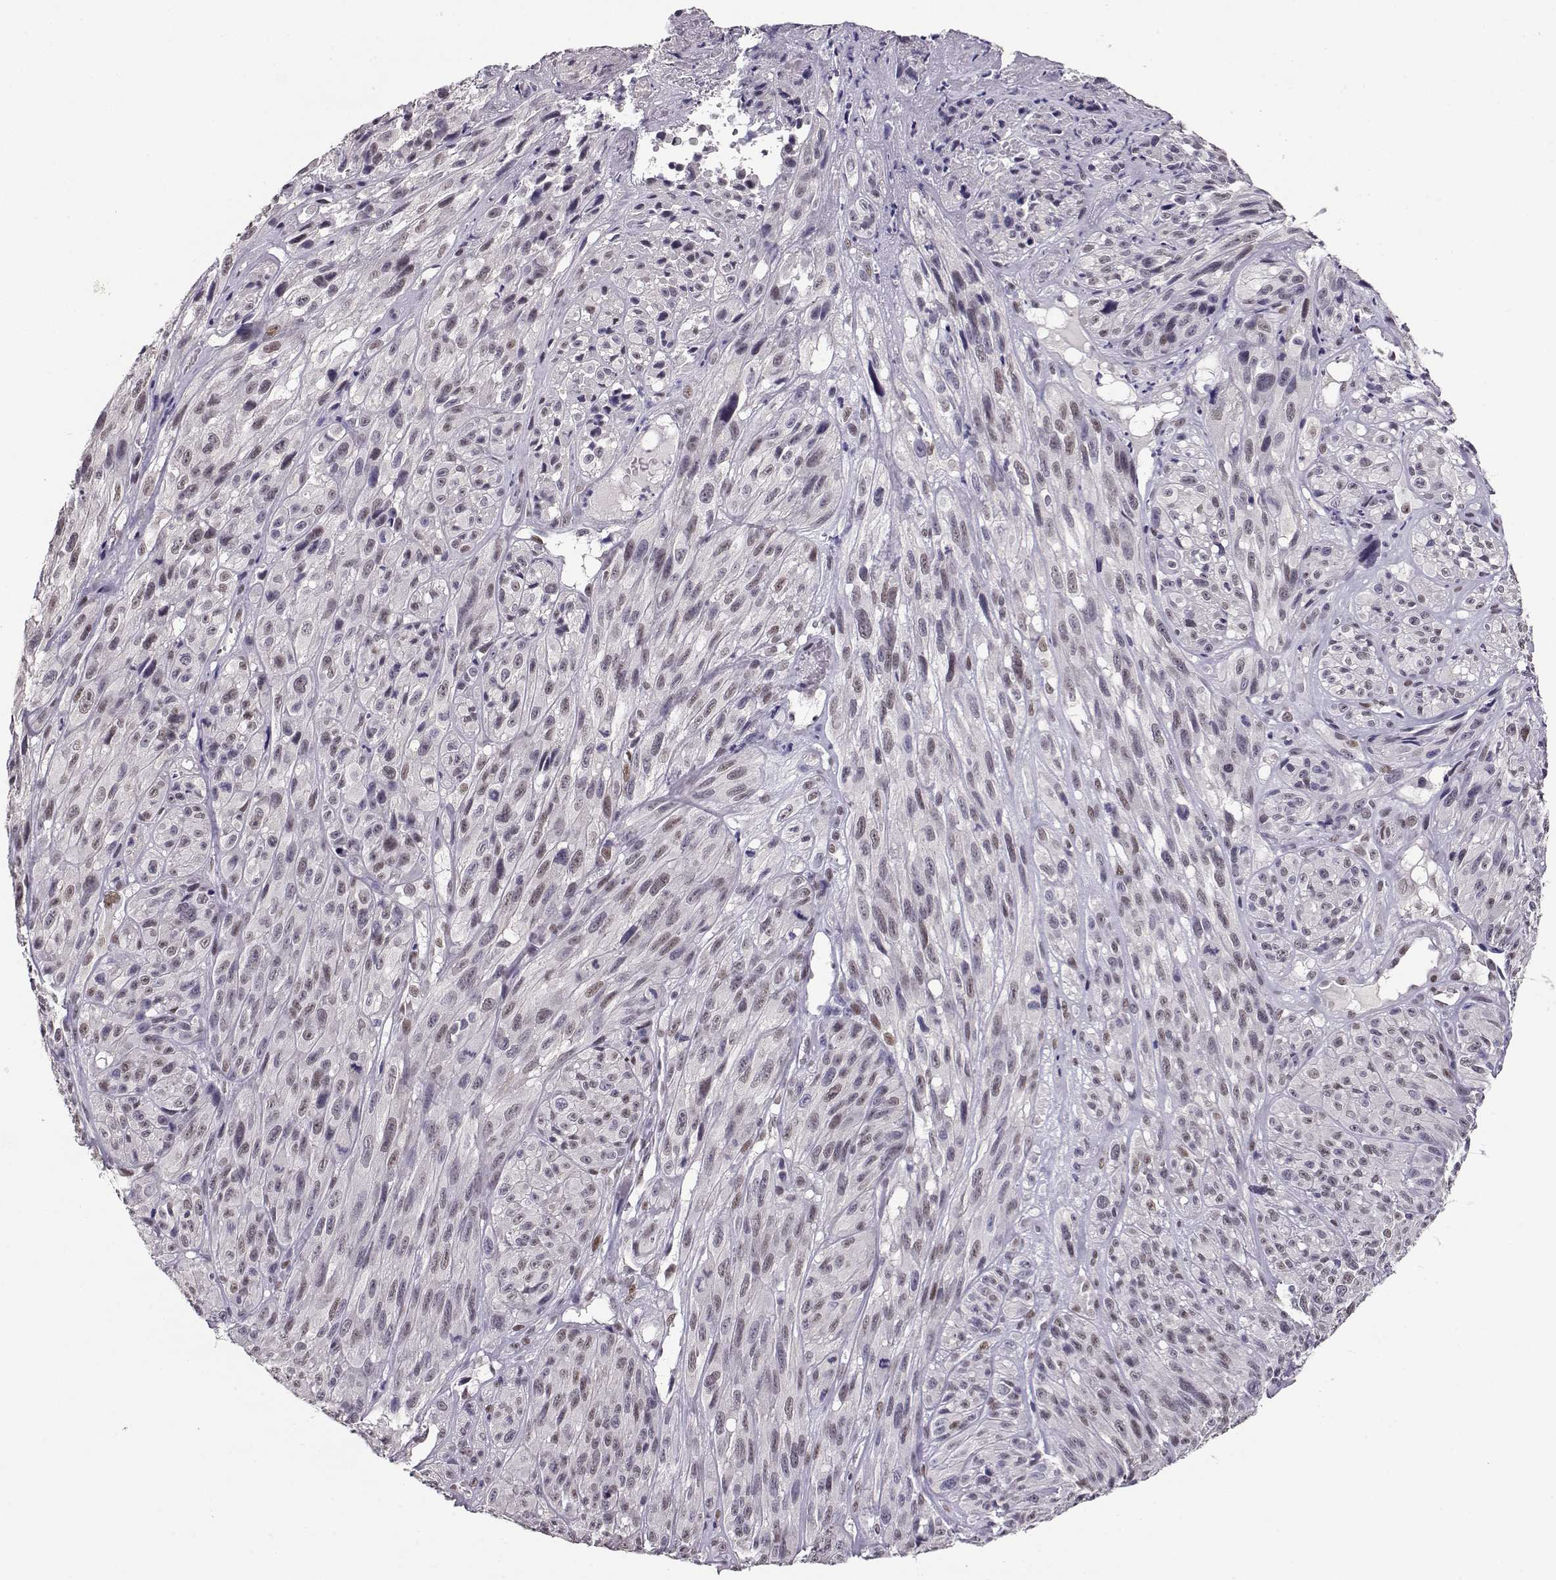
{"staining": {"intensity": "weak", "quantity": "<25%", "location": "nuclear"}, "tissue": "melanoma", "cell_type": "Tumor cells", "image_type": "cancer", "snomed": [{"axis": "morphology", "description": "Malignant melanoma, NOS"}, {"axis": "topography", "description": "Skin"}], "caption": "Malignant melanoma was stained to show a protein in brown. There is no significant expression in tumor cells. (Brightfield microscopy of DAB immunohistochemistry (IHC) at high magnification).", "gene": "POLI", "patient": {"sex": "male", "age": 51}}